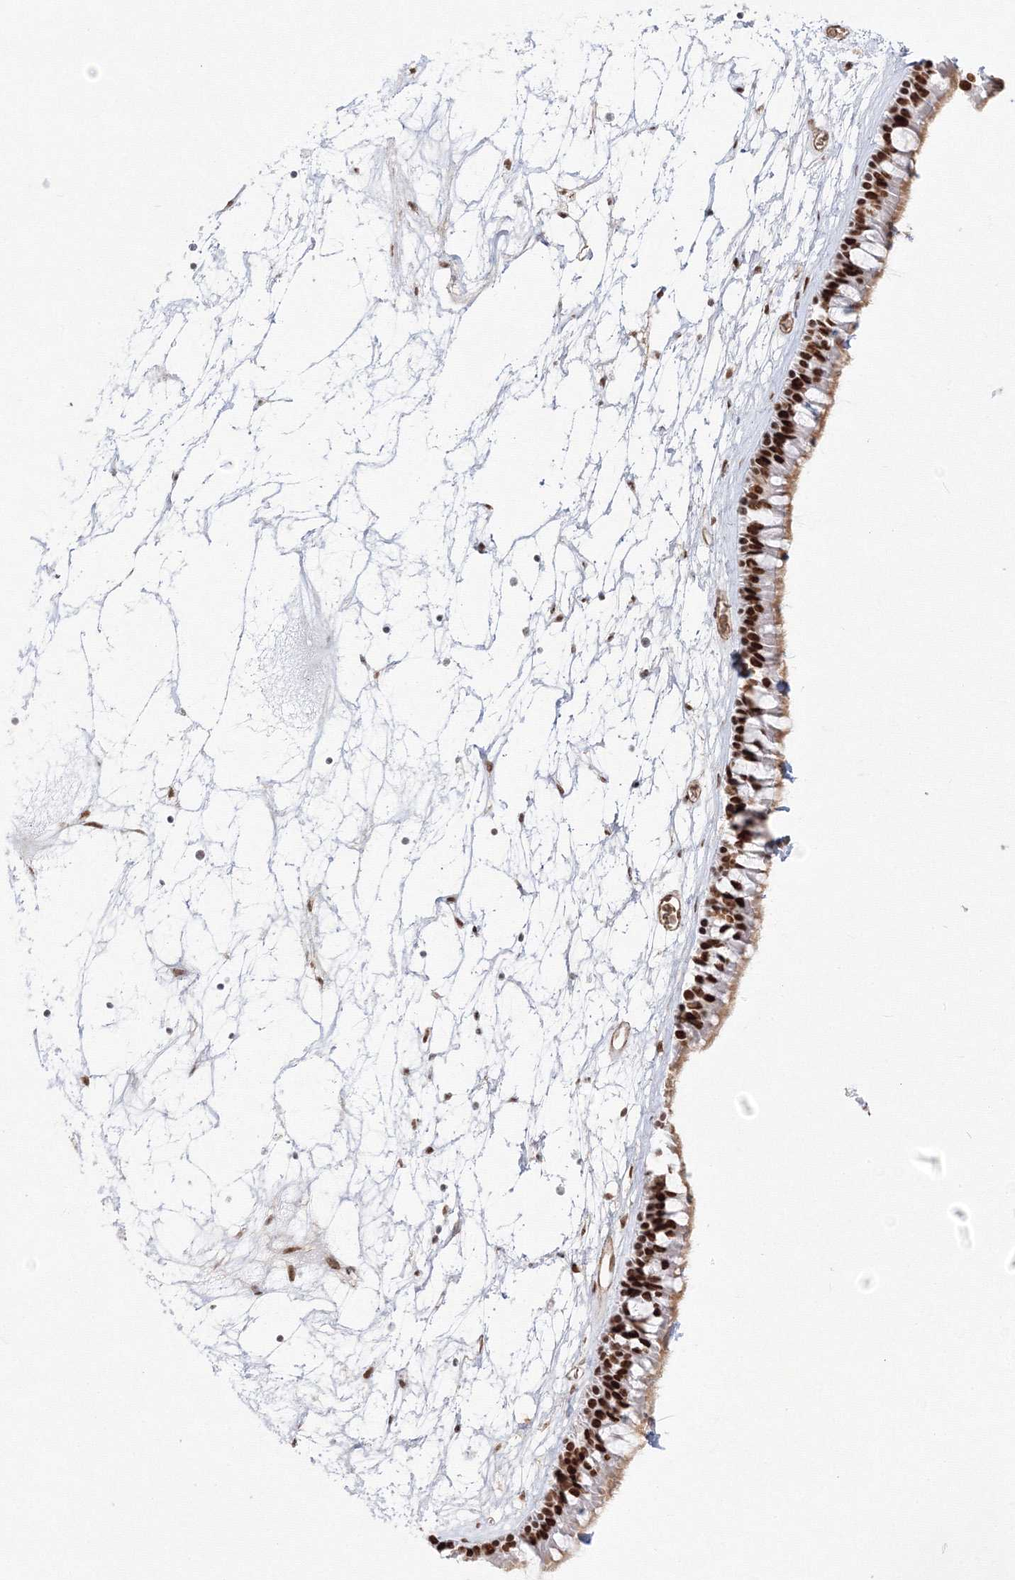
{"staining": {"intensity": "strong", "quantity": ">75%", "location": "nuclear"}, "tissue": "nasopharynx", "cell_type": "Respiratory epithelial cells", "image_type": "normal", "snomed": [{"axis": "morphology", "description": "Normal tissue, NOS"}, {"axis": "topography", "description": "Nasopharynx"}], "caption": "Human nasopharynx stained for a protein (brown) exhibits strong nuclear positive positivity in about >75% of respiratory epithelial cells.", "gene": "ZNF638", "patient": {"sex": "male", "age": 64}}